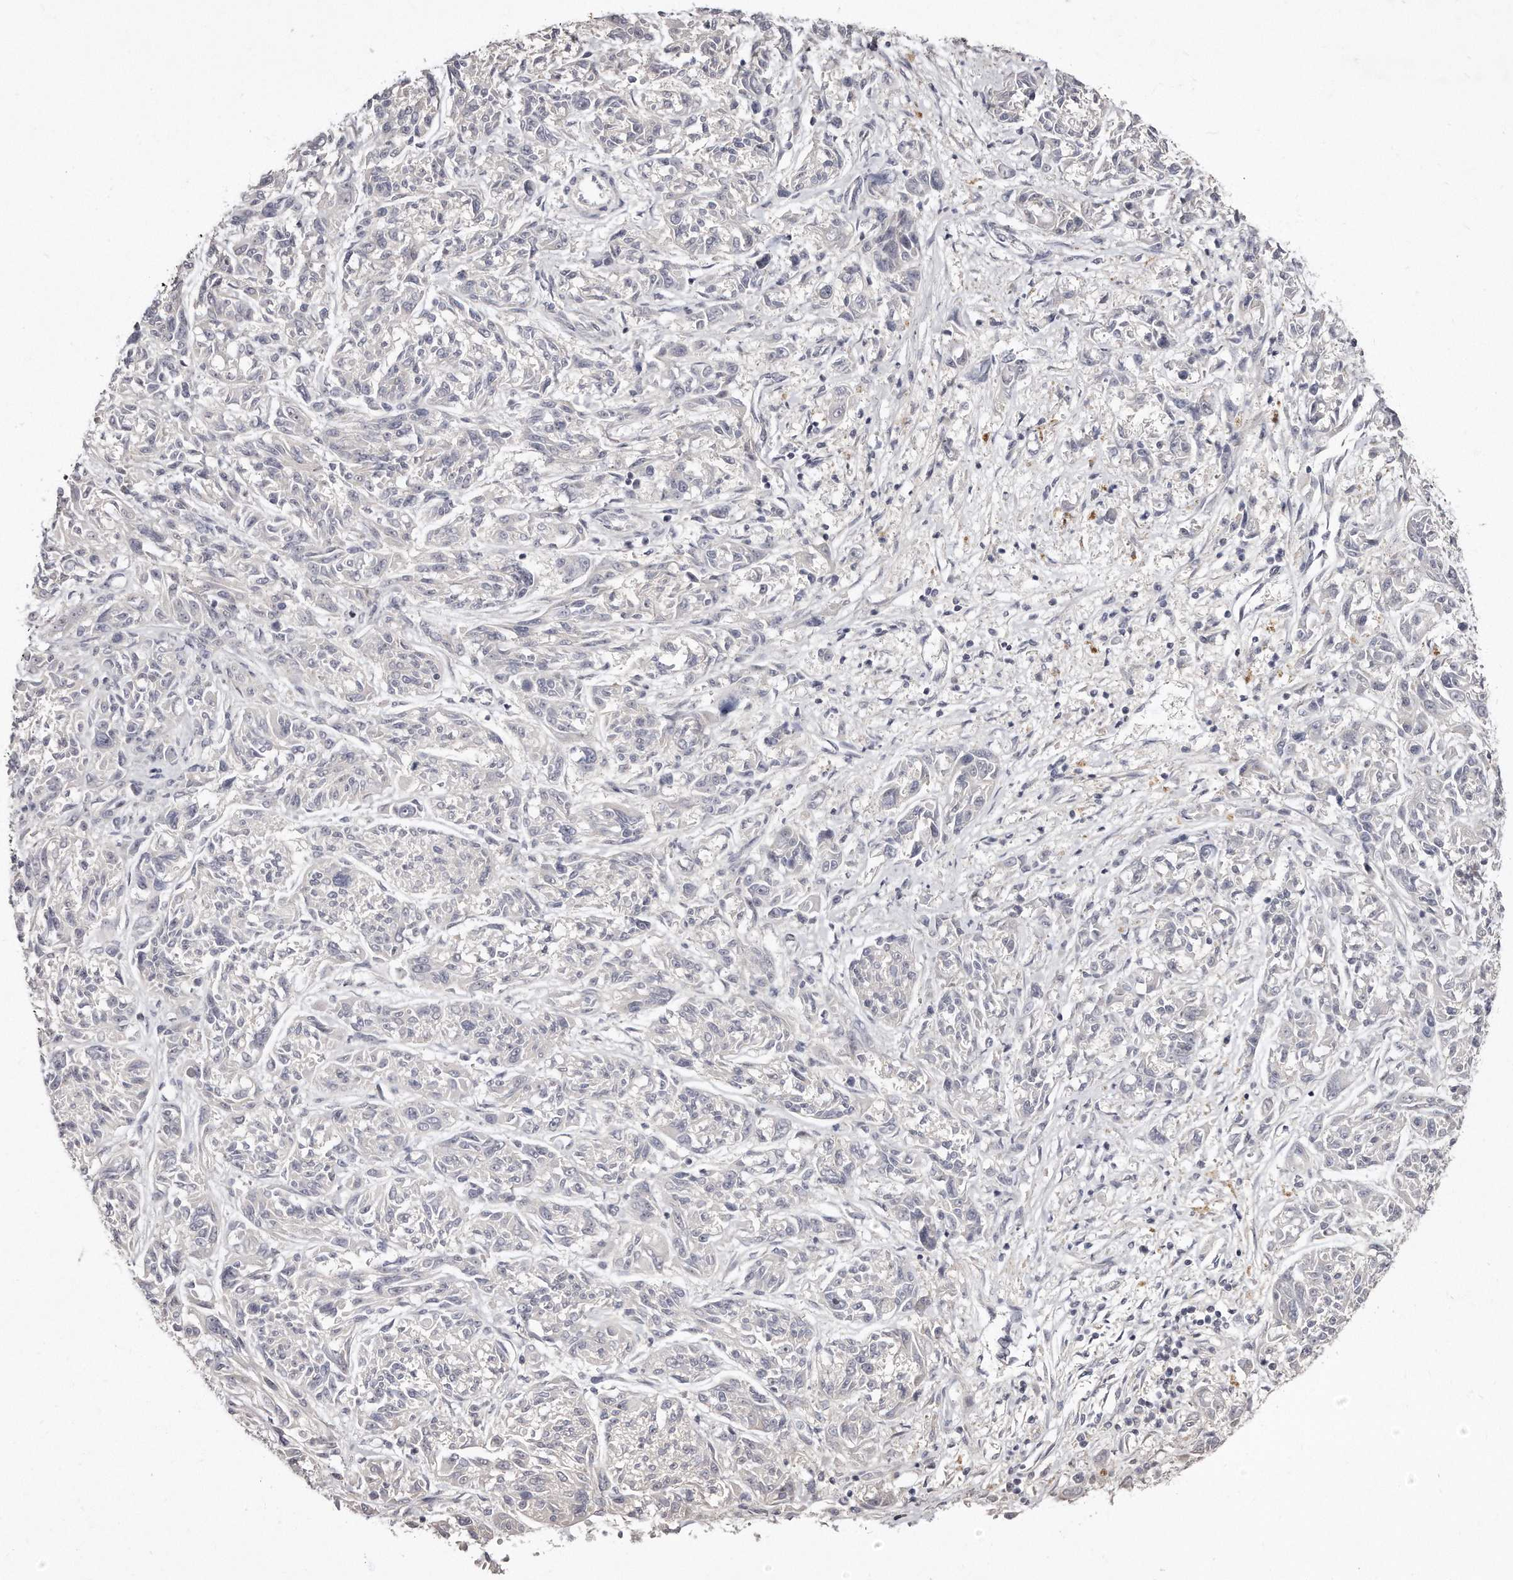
{"staining": {"intensity": "negative", "quantity": "none", "location": "none"}, "tissue": "melanoma", "cell_type": "Tumor cells", "image_type": "cancer", "snomed": [{"axis": "morphology", "description": "Malignant melanoma, NOS"}, {"axis": "topography", "description": "Skin"}], "caption": "A micrograph of melanoma stained for a protein reveals no brown staining in tumor cells. Nuclei are stained in blue.", "gene": "TTLL4", "patient": {"sex": "male", "age": 53}}